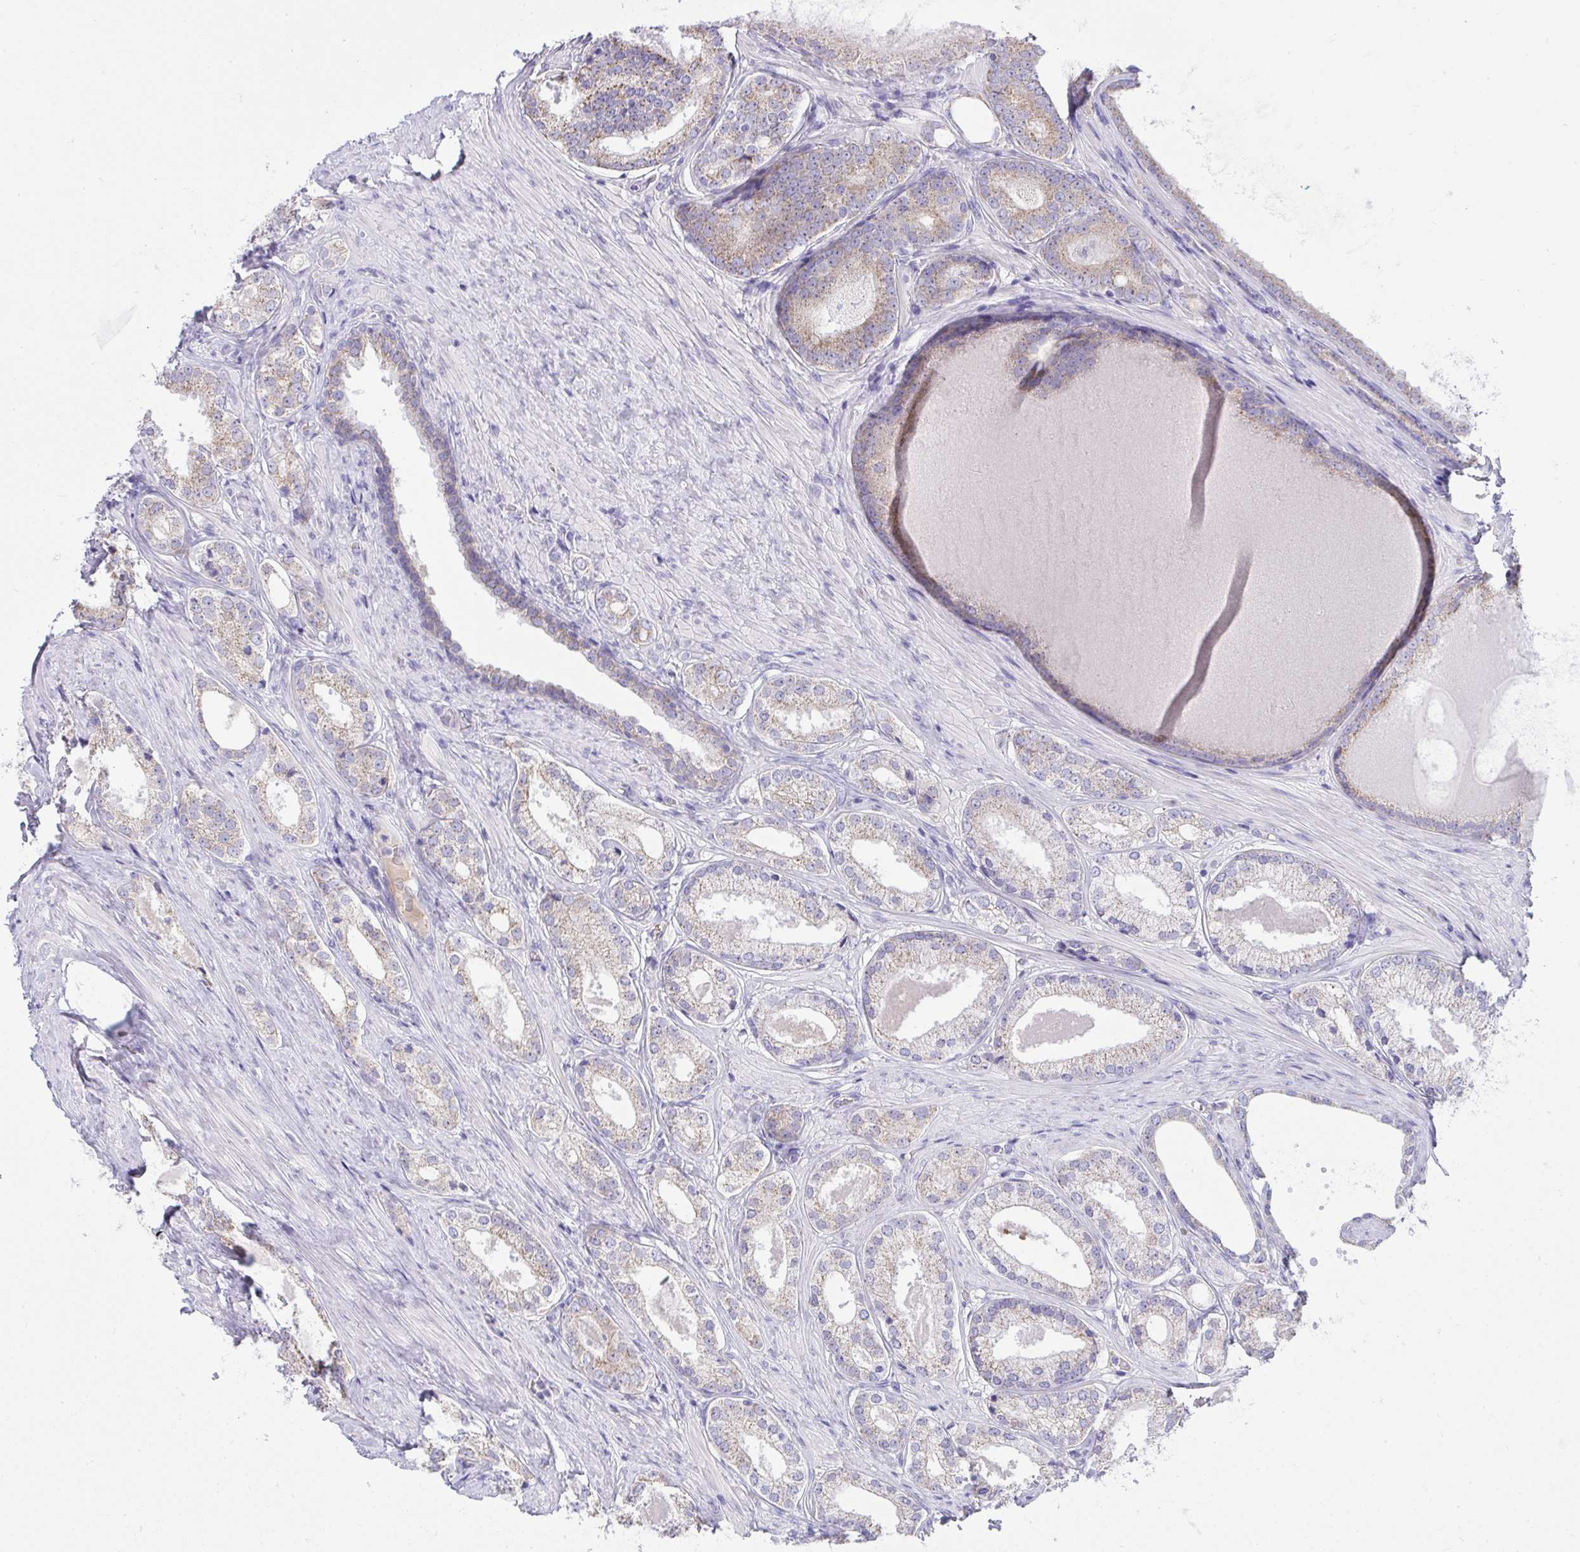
{"staining": {"intensity": "weak", "quantity": "25%-75%", "location": "cytoplasmic/membranous"}, "tissue": "prostate cancer", "cell_type": "Tumor cells", "image_type": "cancer", "snomed": [{"axis": "morphology", "description": "Adenocarcinoma, NOS"}, {"axis": "morphology", "description": "Adenocarcinoma, Low grade"}, {"axis": "topography", "description": "Prostate"}], "caption": "The micrograph reveals staining of prostate cancer (adenocarcinoma), revealing weak cytoplasmic/membranous protein positivity (brown color) within tumor cells. (DAB IHC, brown staining for protein, blue staining for nuclei).", "gene": "PLA2G12B", "patient": {"sex": "male", "age": 68}}